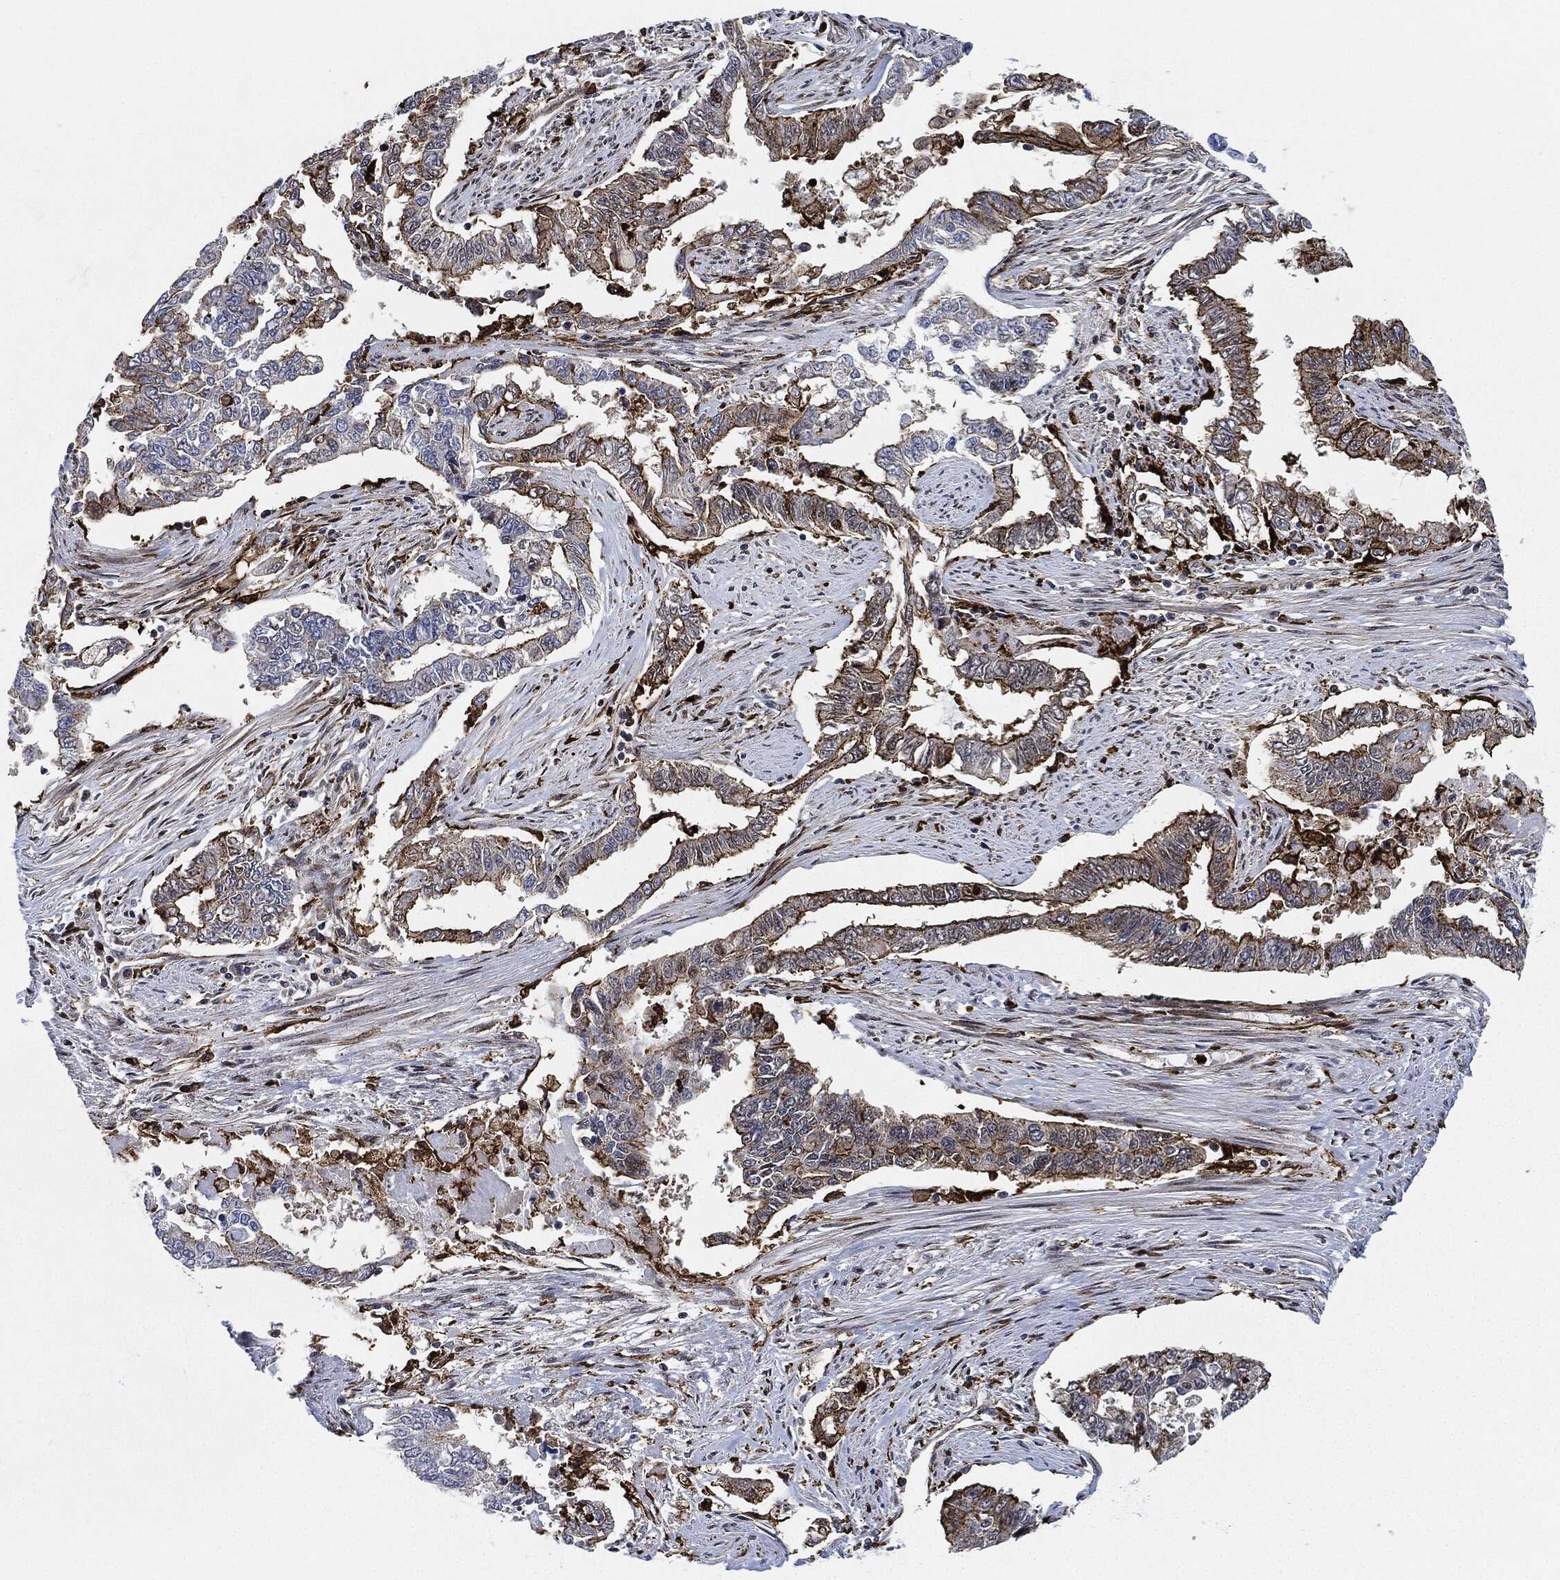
{"staining": {"intensity": "strong", "quantity": "25%-75%", "location": "cytoplasmic/membranous"}, "tissue": "endometrial cancer", "cell_type": "Tumor cells", "image_type": "cancer", "snomed": [{"axis": "morphology", "description": "Adenocarcinoma, NOS"}, {"axis": "topography", "description": "Uterus"}], "caption": "Approximately 25%-75% of tumor cells in human endometrial cancer display strong cytoplasmic/membranous protein staining as visualized by brown immunohistochemical staining.", "gene": "NANOS3", "patient": {"sex": "female", "age": 59}}